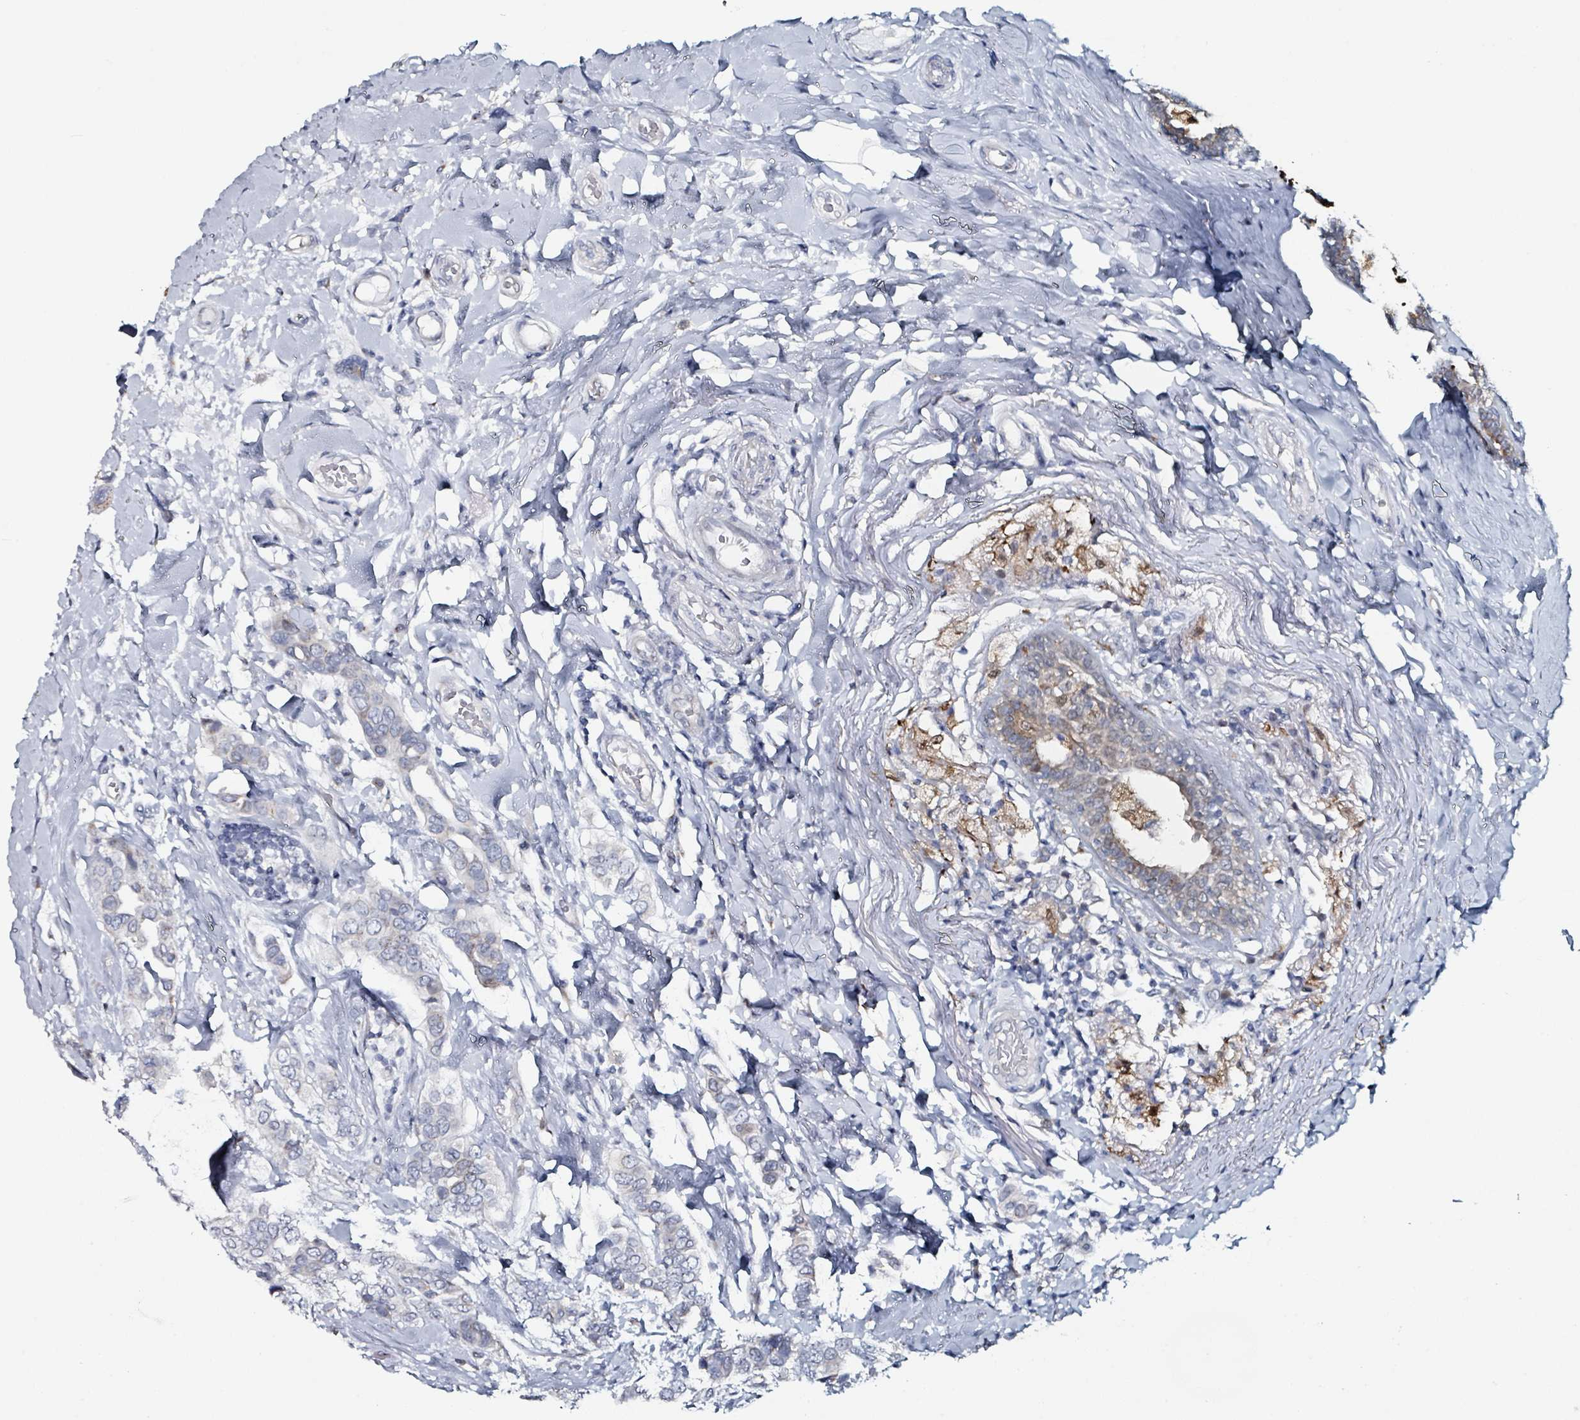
{"staining": {"intensity": "negative", "quantity": "none", "location": "none"}, "tissue": "breast cancer", "cell_type": "Tumor cells", "image_type": "cancer", "snomed": [{"axis": "morphology", "description": "Lobular carcinoma"}, {"axis": "topography", "description": "Breast"}], "caption": "An IHC histopathology image of lobular carcinoma (breast) is shown. There is no staining in tumor cells of lobular carcinoma (breast).", "gene": "B3GAT3", "patient": {"sex": "female", "age": 51}}